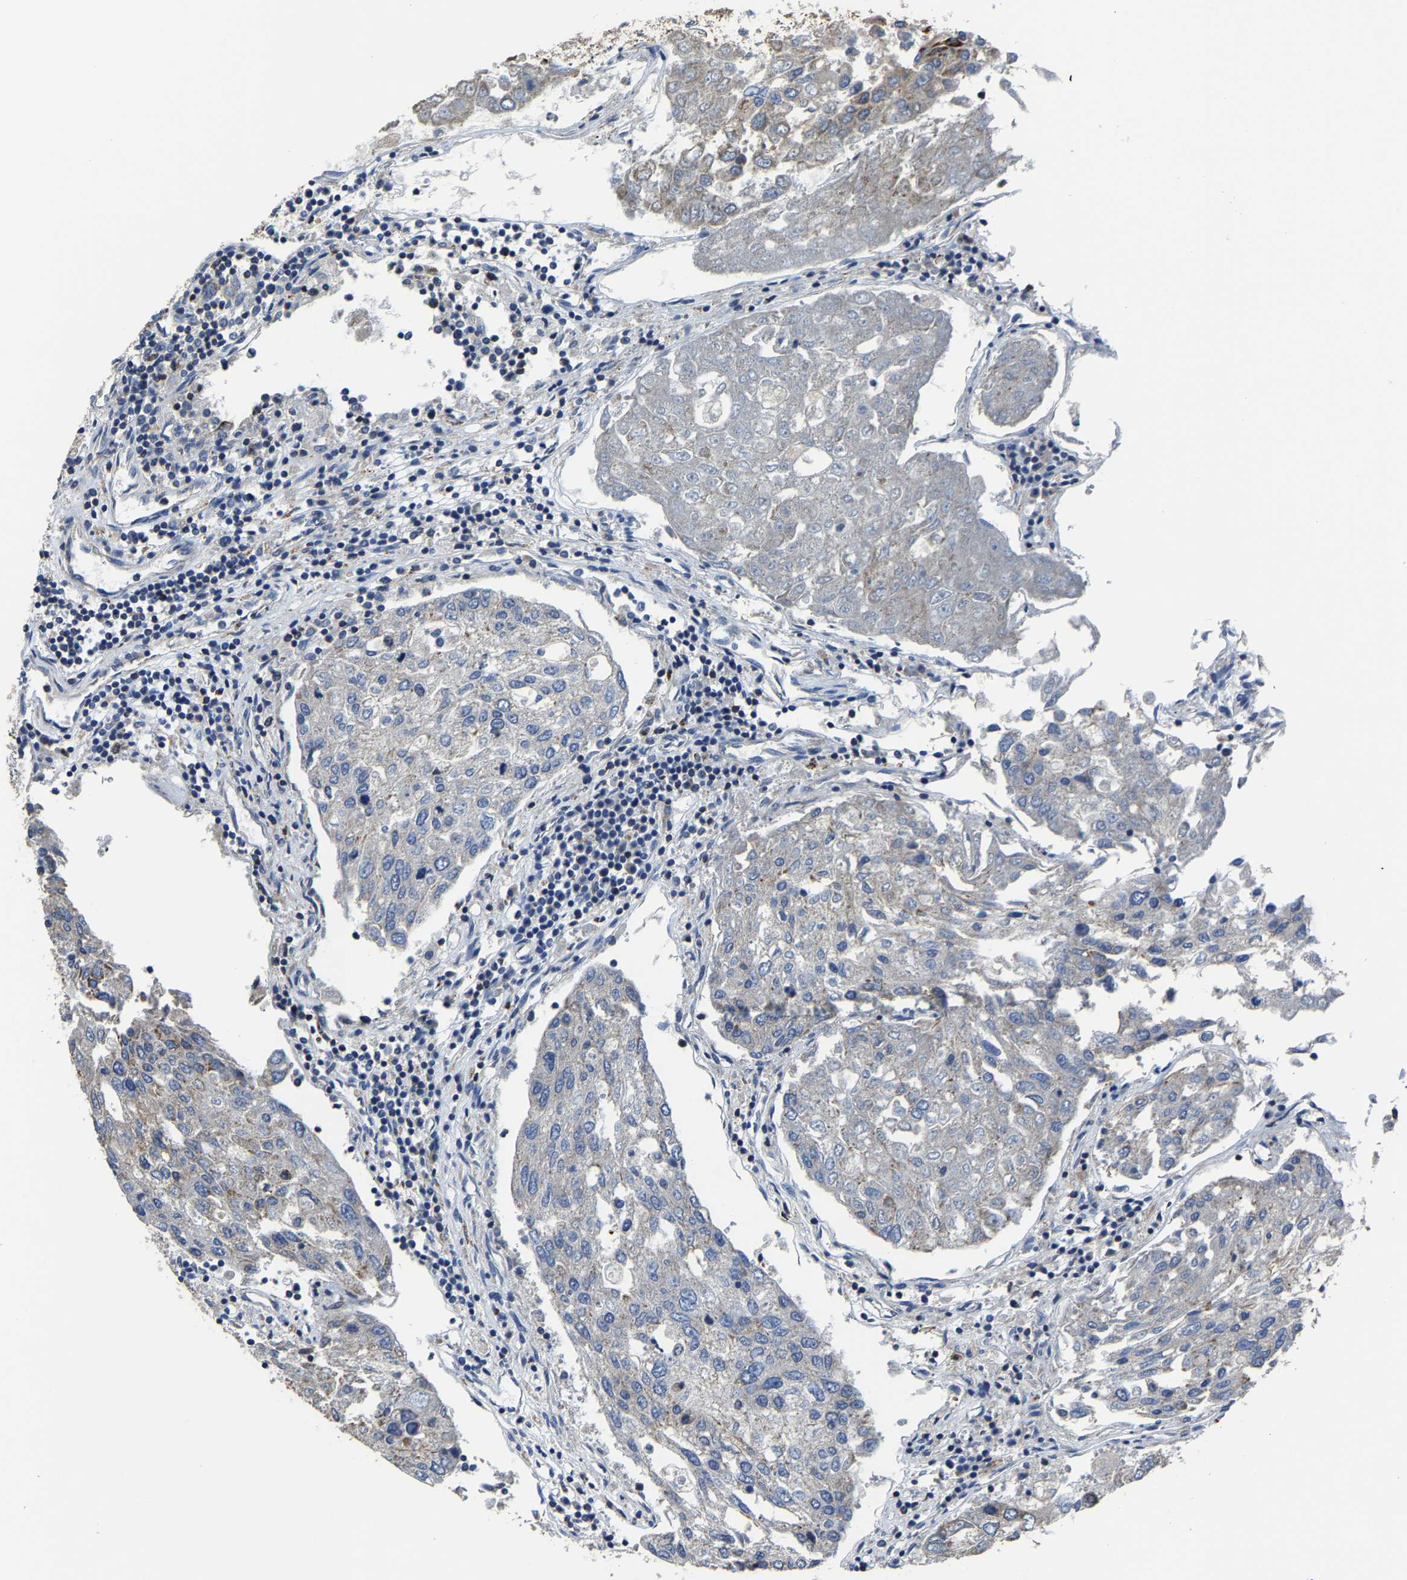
{"staining": {"intensity": "weak", "quantity": "<25%", "location": "cytoplasmic/membranous"}, "tissue": "urothelial cancer", "cell_type": "Tumor cells", "image_type": "cancer", "snomed": [{"axis": "morphology", "description": "Urothelial carcinoma, High grade"}, {"axis": "topography", "description": "Lymph node"}, {"axis": "topography", "description": "Urinary bladder"}], "caption": "This is a micrograph of IHC staining of urothelial cancer, which shows no positivity in tumor cells. (DAB IHC, high magnification).", "gene": "AGK", "patient": {"sex": "male", "age": 51}}